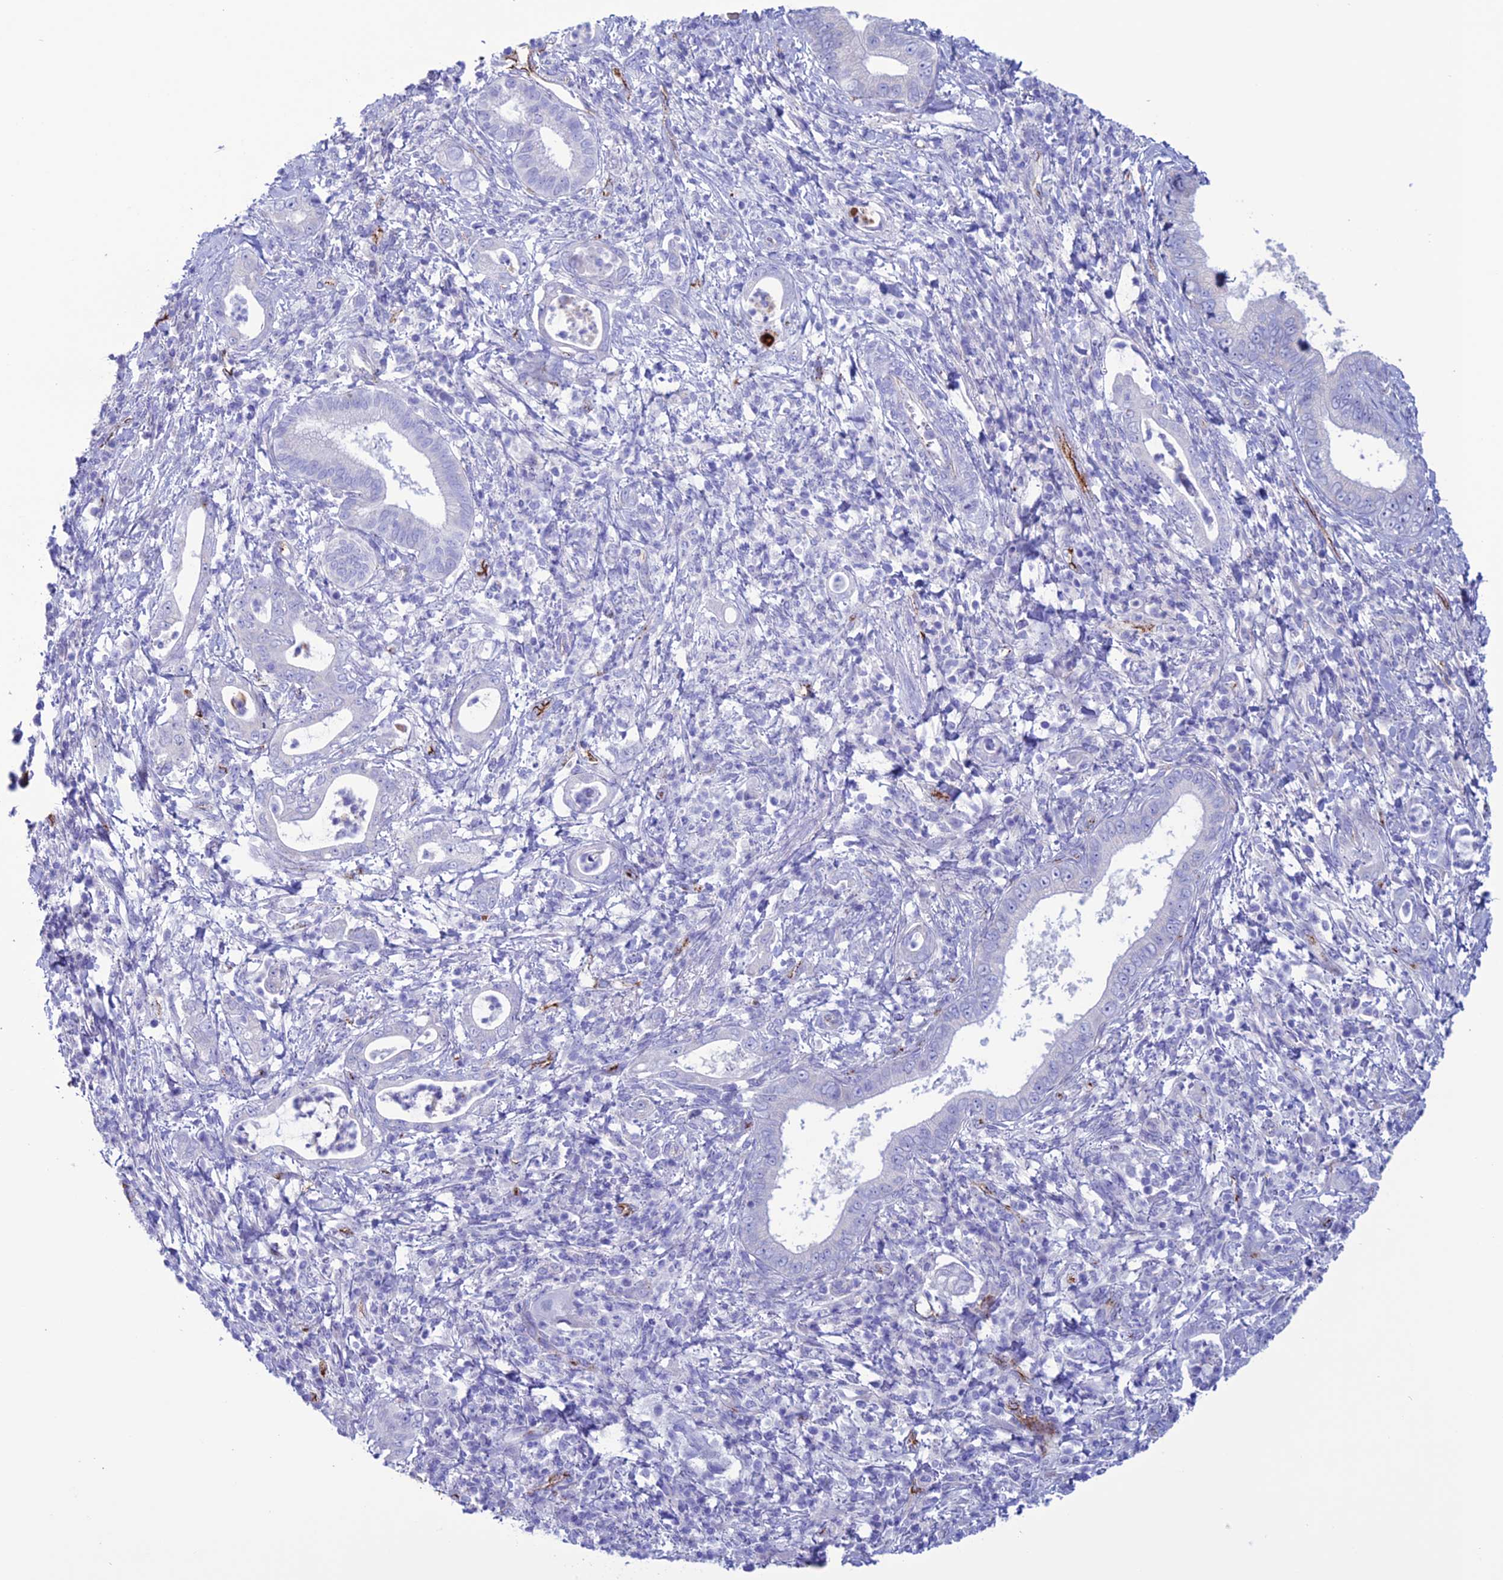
{"staining": {"intensity": "negative", "quantity": "none", "location": "none"}, "tissue": "pancreatic cancer", "cell_type": "Tumor cells", "image_type": "cancer", "snomed": [{"axis": "morphology", "description": "Normal tissue, NOS"}, {"axis": "morphology", "description": "Adenocarcinoma, NOS"}, {"axis": "topography", "description": "Pancreas"}], "caption": "Tumor cells are negative for protein expression in human adenocarcinoma (pancreatic).", "gene": "CDC42EP5", "patient": {"sex": "female", "age": 55}}